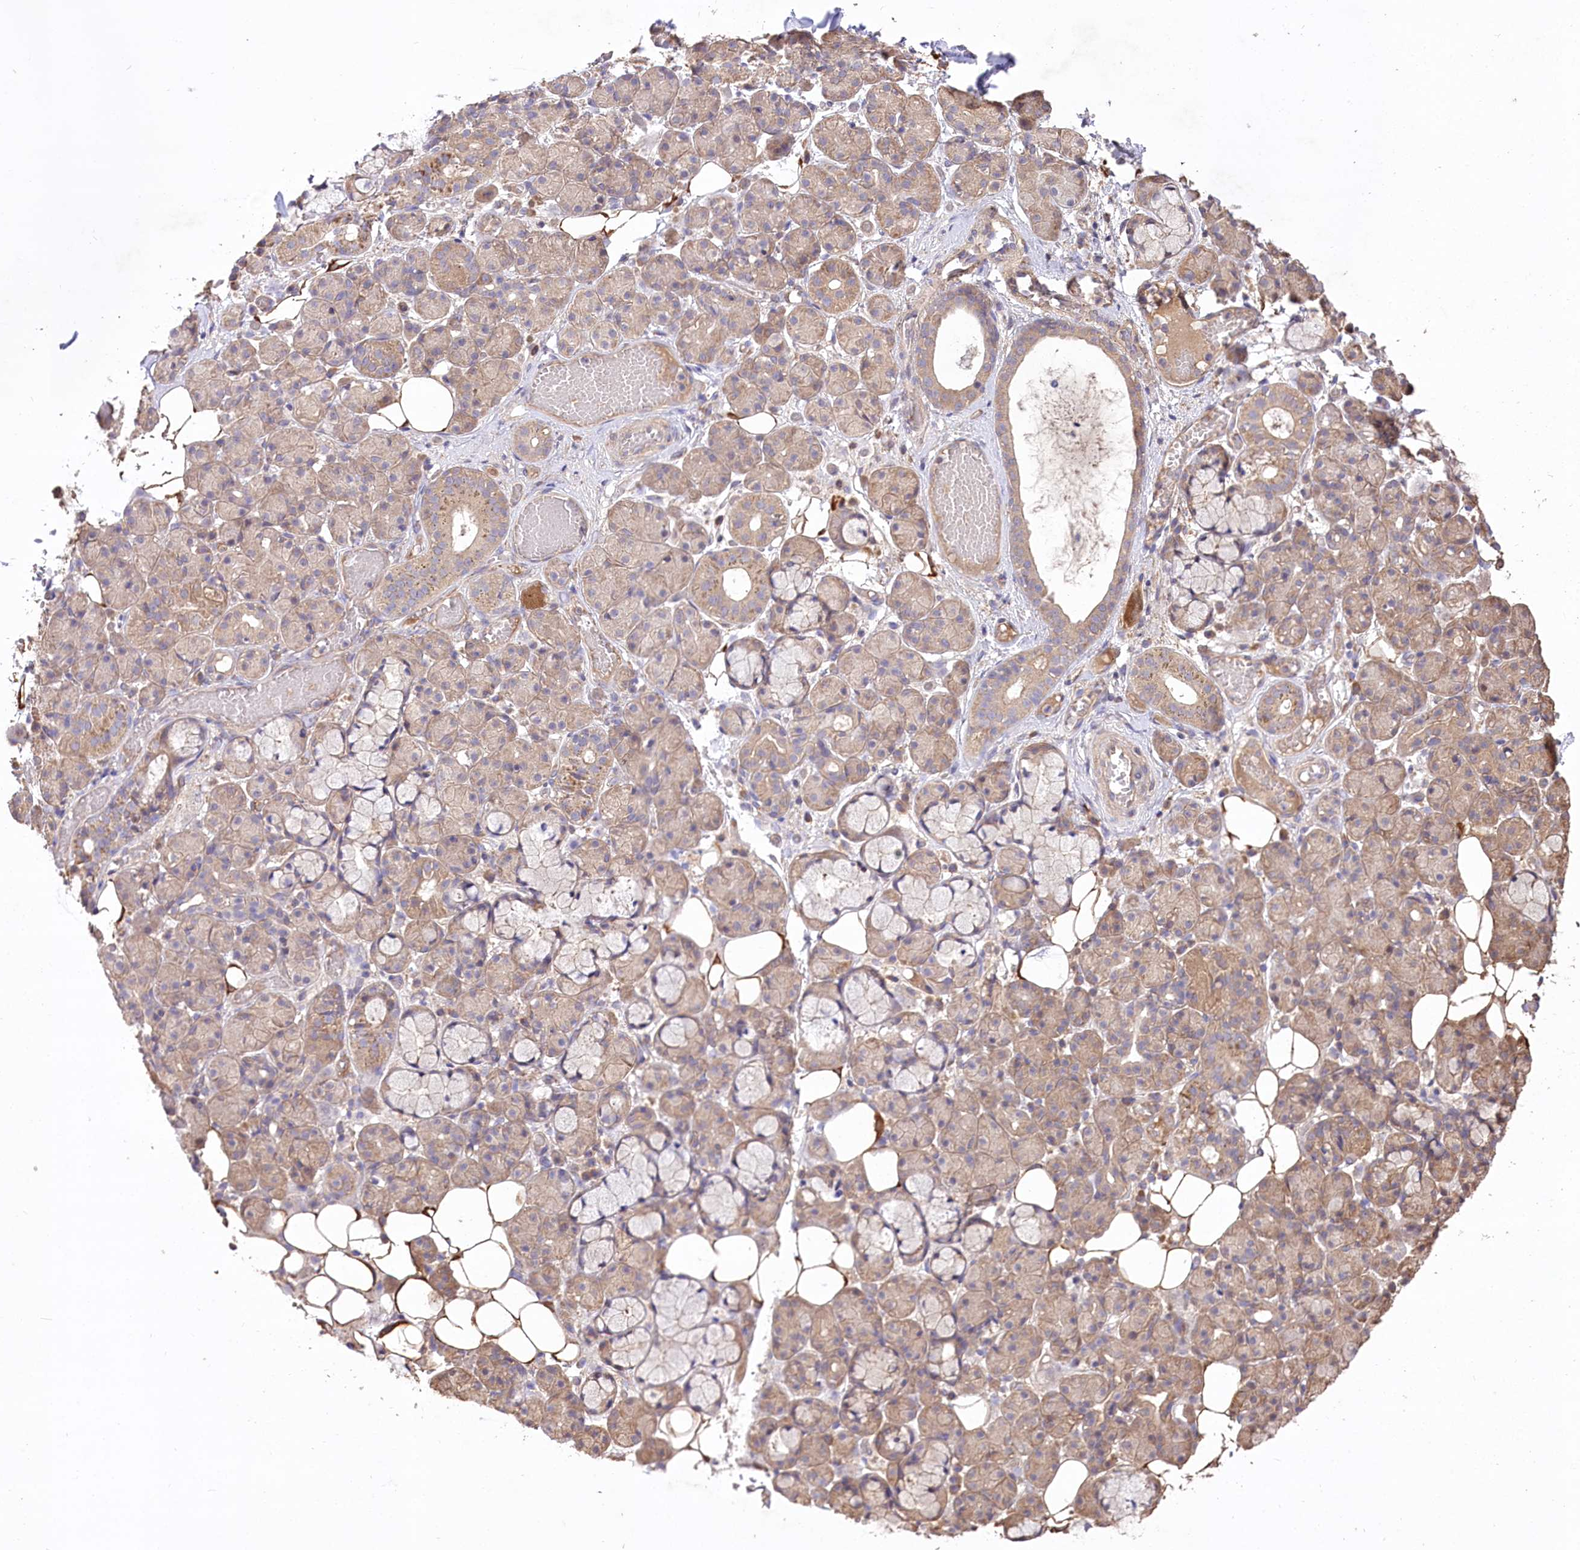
{"staining": {"intensity": "moderate", "quantity": "25%-75%", "location": "cytoplasmic/membranous"}, "tissue": "salivary gland", "cell_type": "Glandular cells", "image_type": "normal", "snomed": [{"axis": "morphology", "description": "Normal tissue, NOS"}, {"axis": "topography", "description": "Salivary gland"}], "caption": "A photomicrograph of human salivary gland stained for a protein shows moderate cytoplasmic/membranous brown staining in glandular cells.", "gene": "PRSS53", "patient": {"sex": "male", "age": 63}}